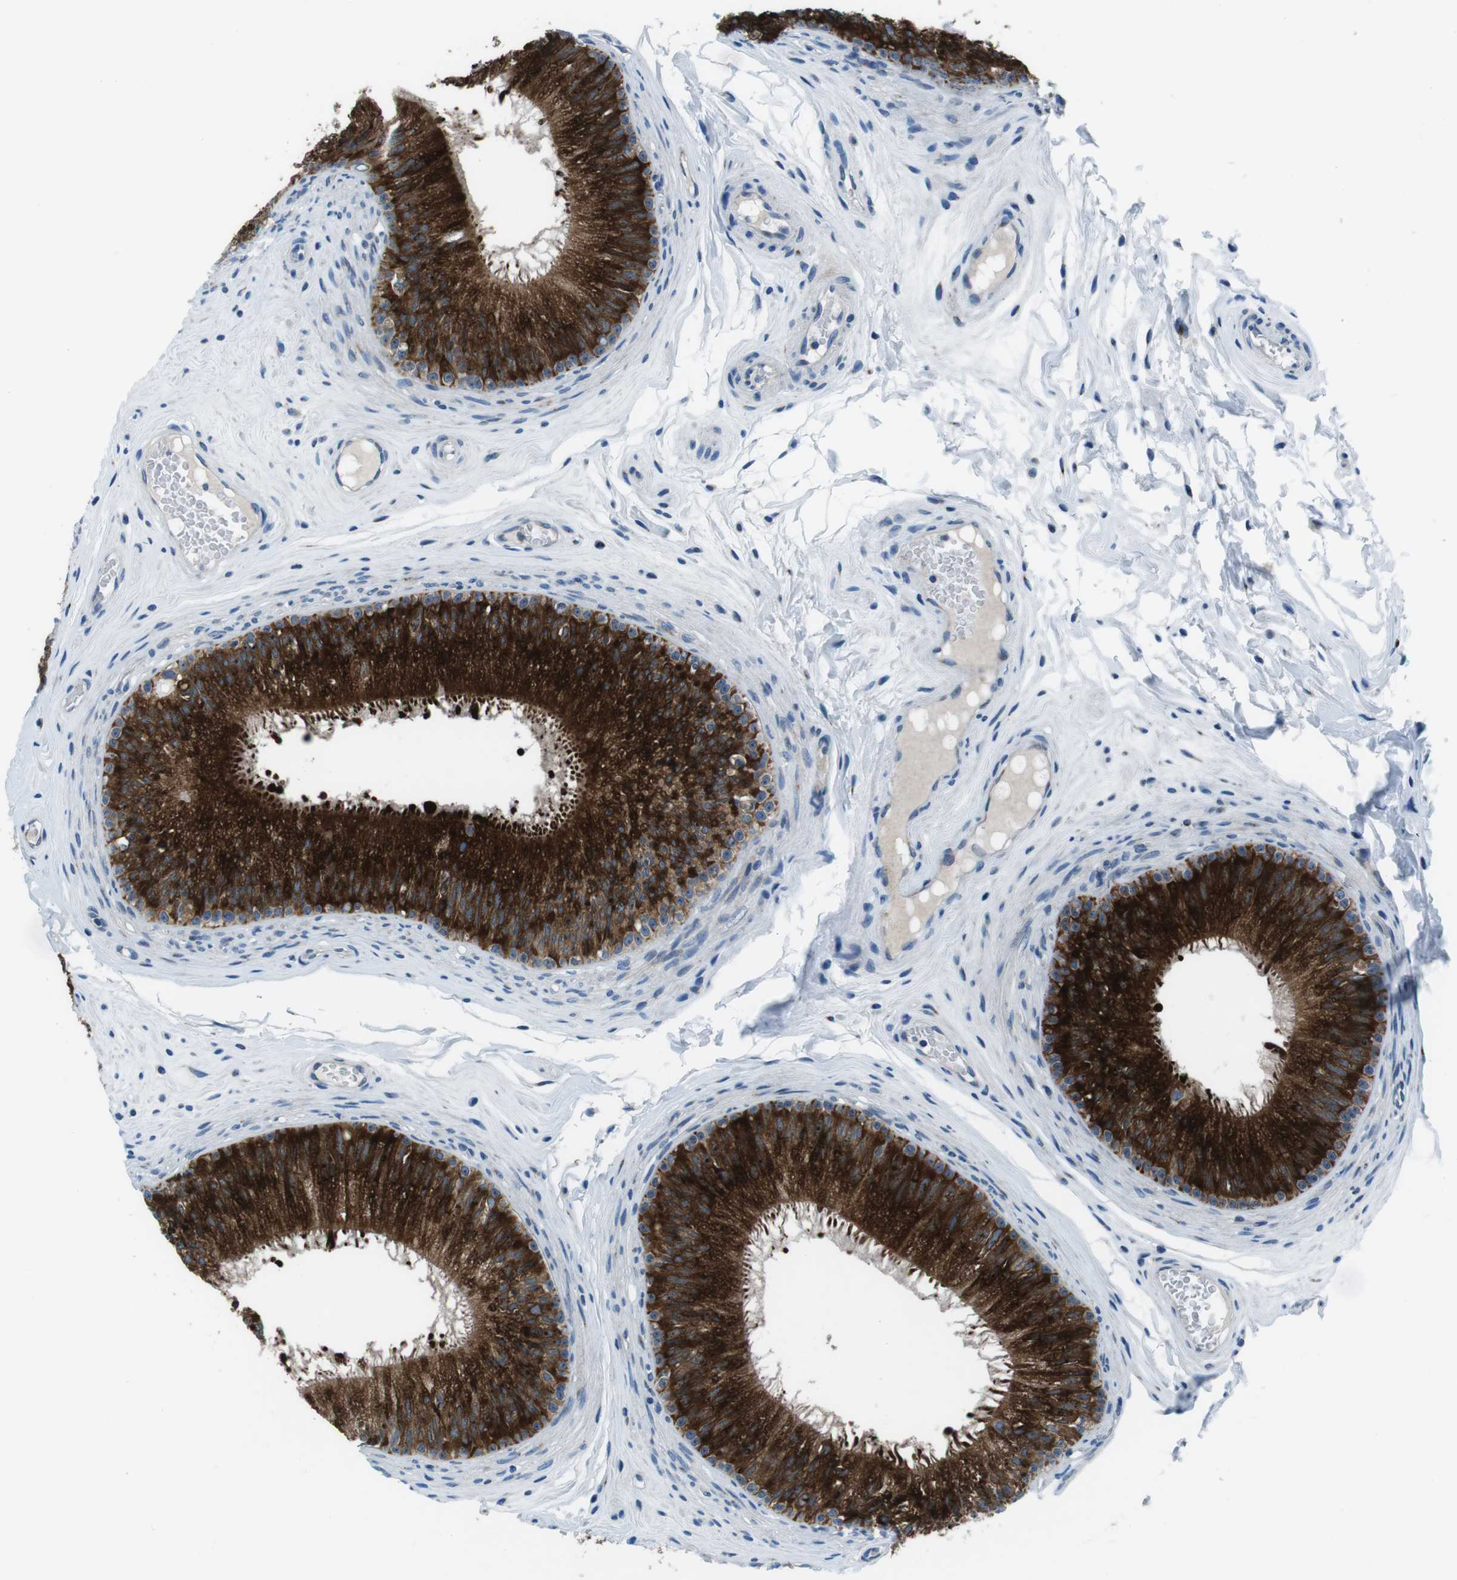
{"staining": {"intensity": "strong", "quantity": ">75%", "location": "cytoplasmic/membranous"}, "tissue": "epididymis", "cell_type": "Glandular cells", "image_type": "normal", "snomed": [{"axis": "morphology", "description": "Normal tissue, NOS"}, {"axis": "topography", "description": "Testis"}, {"axis": "topography", "description": "Epididymis"}], "caption": "This is a photomicrograph of IHC staining of unremarkable epididymis, which shows strong expression in the cytoplasmic/membranous of glandular cells.", "gene": "NUCB2", "patient": {"sex": "male", "age": 36}}